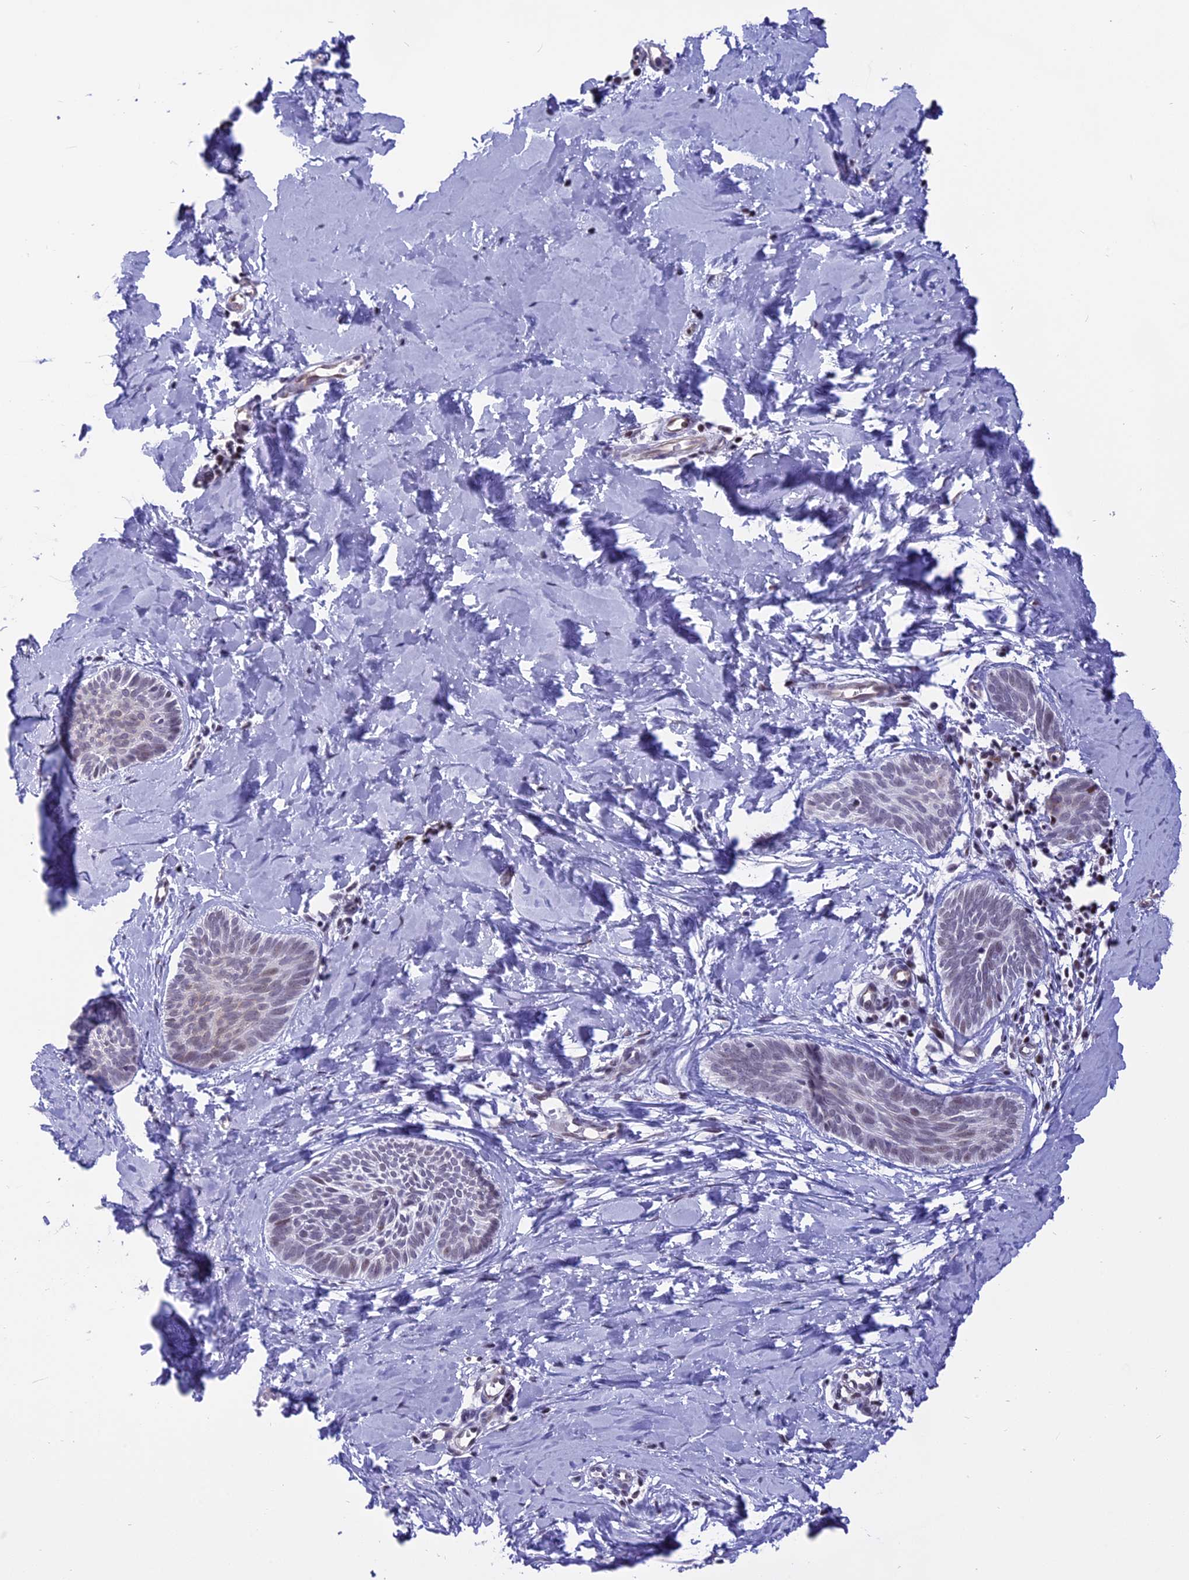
{"staining": {"intensity": "weak", "quantity": "<25%", "location": "cytoplasmic/membranous,nuclear"}, "tissue": "skin cancer", "cell_type": "Tumor cells", "image_type": "cancer", "snomed": [{"axis": "morphology", "description": "Basal cell carcinoma"}, {"axis": "topography", "description": "Skin"}], "caption": "Human skin basal cell carcinoma stained for a protein using immunohistochemistry (IHC) shows no expression in tumor cells.", "gene": "SPIRE2", "patient": {"sex": "female", "age": 81}}